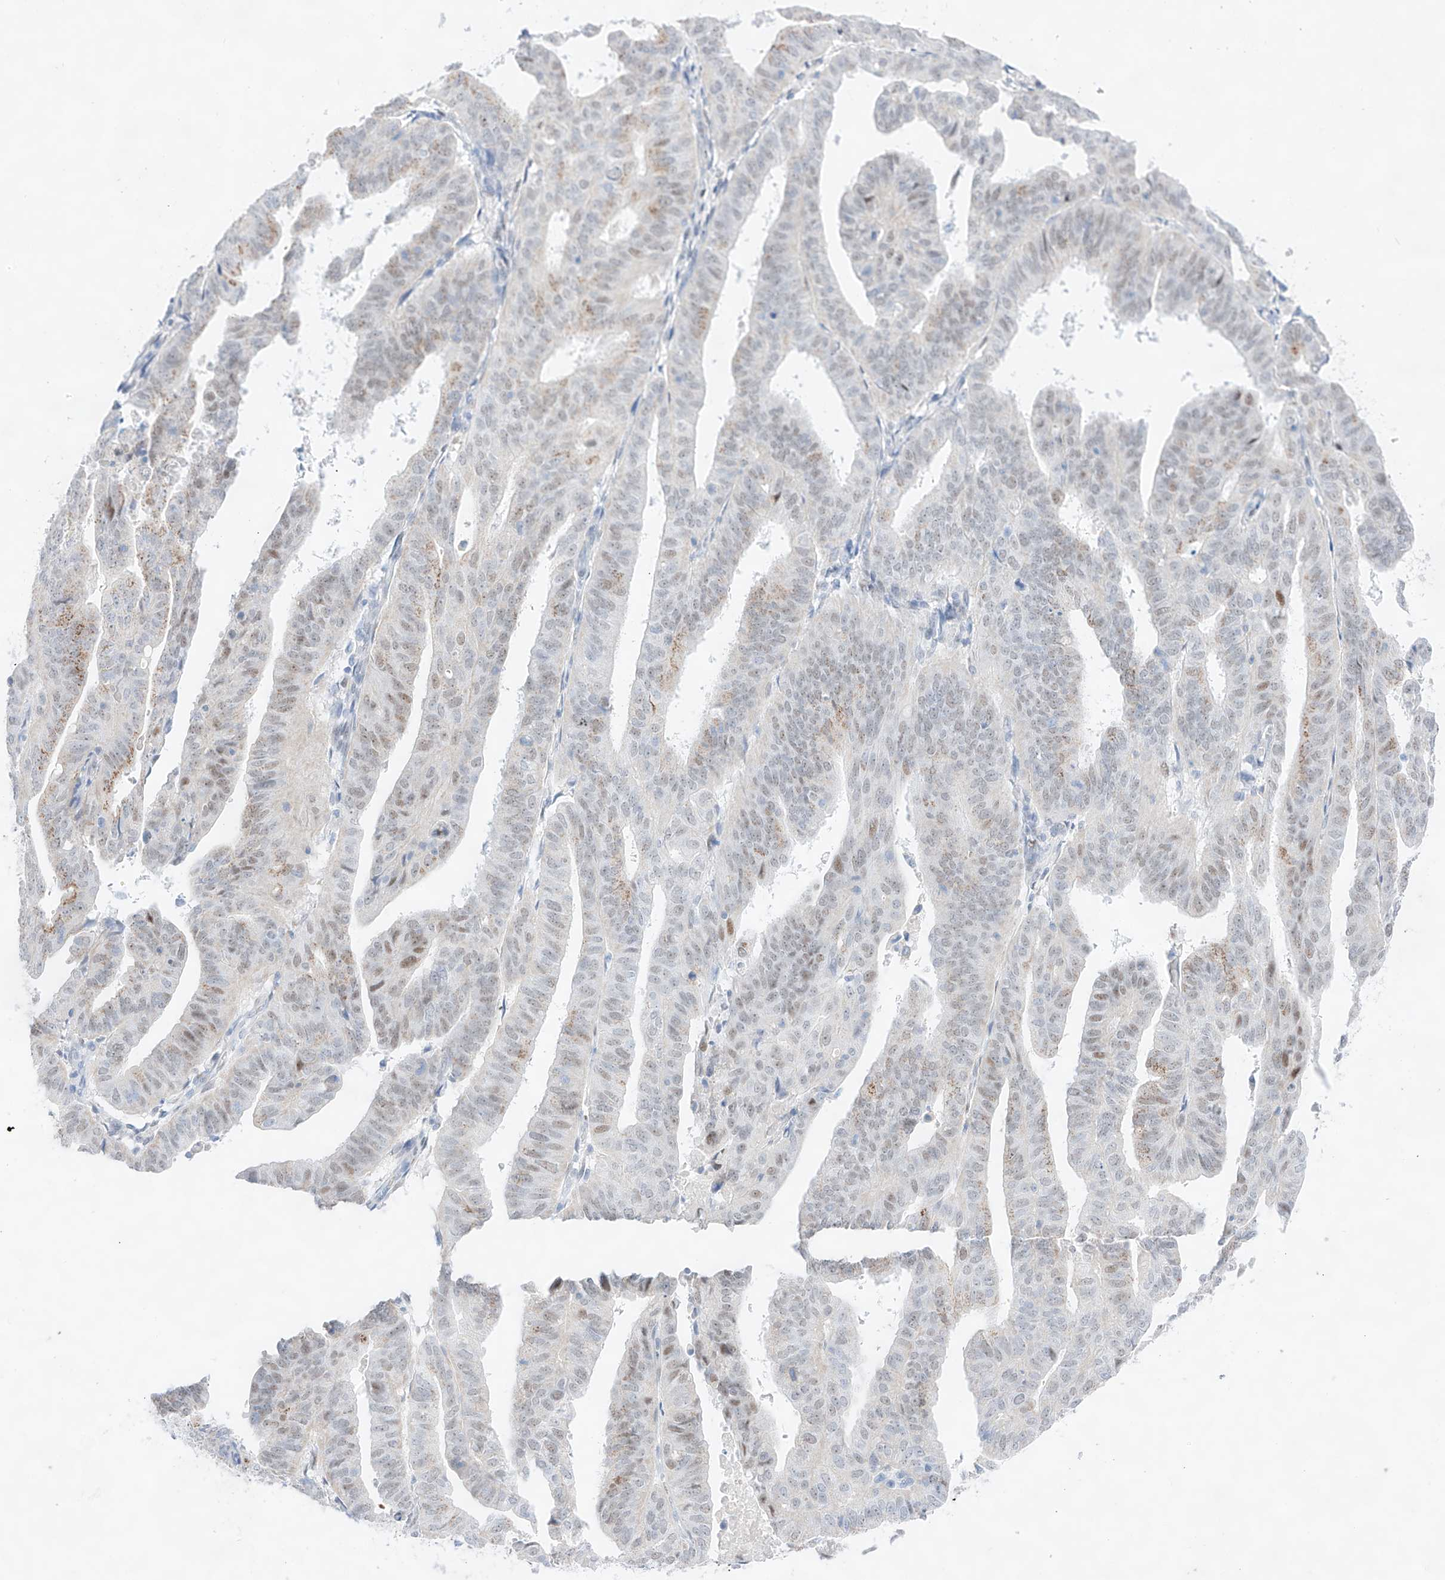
{"staining": {"intensity": "moderate", "quantity": "<25%", "location": "nuclear"}, "tissue": "endometrial cancer", "cell_type": "Tumor cells", "image_type": "cancer", "snomed": [{"axis": "morphology", "description": "Adenocarcinoma, NOS"}, {"axis": "topography", "description": "Uterus"}], "caption": "Moderate nuclear protein positivity is appreciated in about <25% of tumor cells in endometrial adenocarcinoma.", "gene": "NT5C3B", "patient": {"sex": "female", "age": 77}}